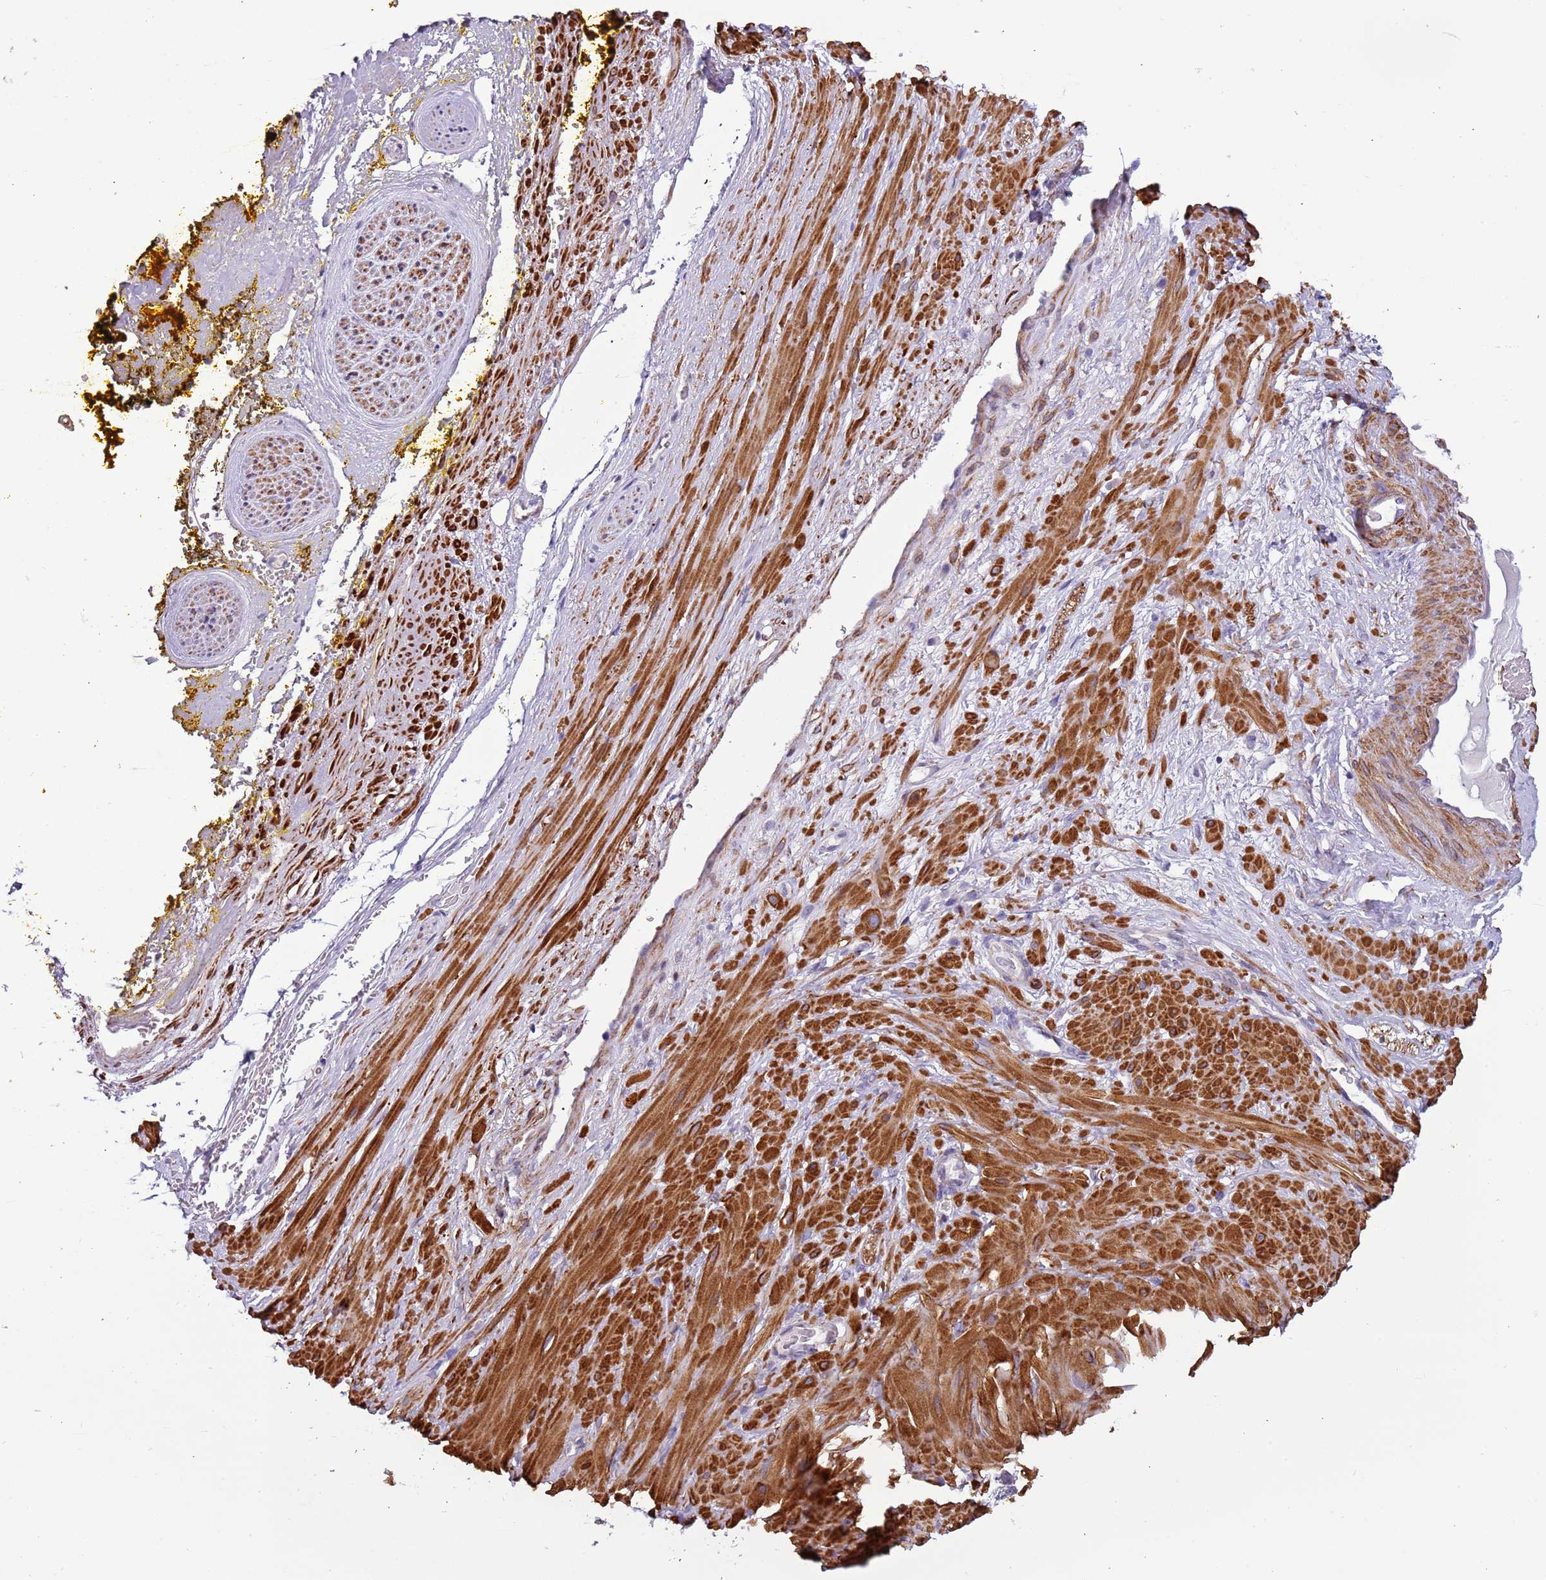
{"staining": {"intensity": "moderate", "quantity": ">75%", "location": "cytoplasmic/membranous"}, "tissue": "soft tissue", "cell_type": "Fibroblasts", "image_type": "normal", "snomed": [{"axis": "morphology", "description": "Normal tissue, NOS"}, {"axis": "morphology", "description": "Adenocarcinoma, Low grade"}, {"axis": "topography", "description": "Prostate"}, {"axis": "topography", "description": "Peripheral nerve tissue"}], "caption": "A histopathology image of human soft tissue stained for a protein reveals moderate cytoplasmic/membranous brown staining in fibroblasts.", "gene": "PLEKHH1", "patient": {"sex": "male", "age": 63}}